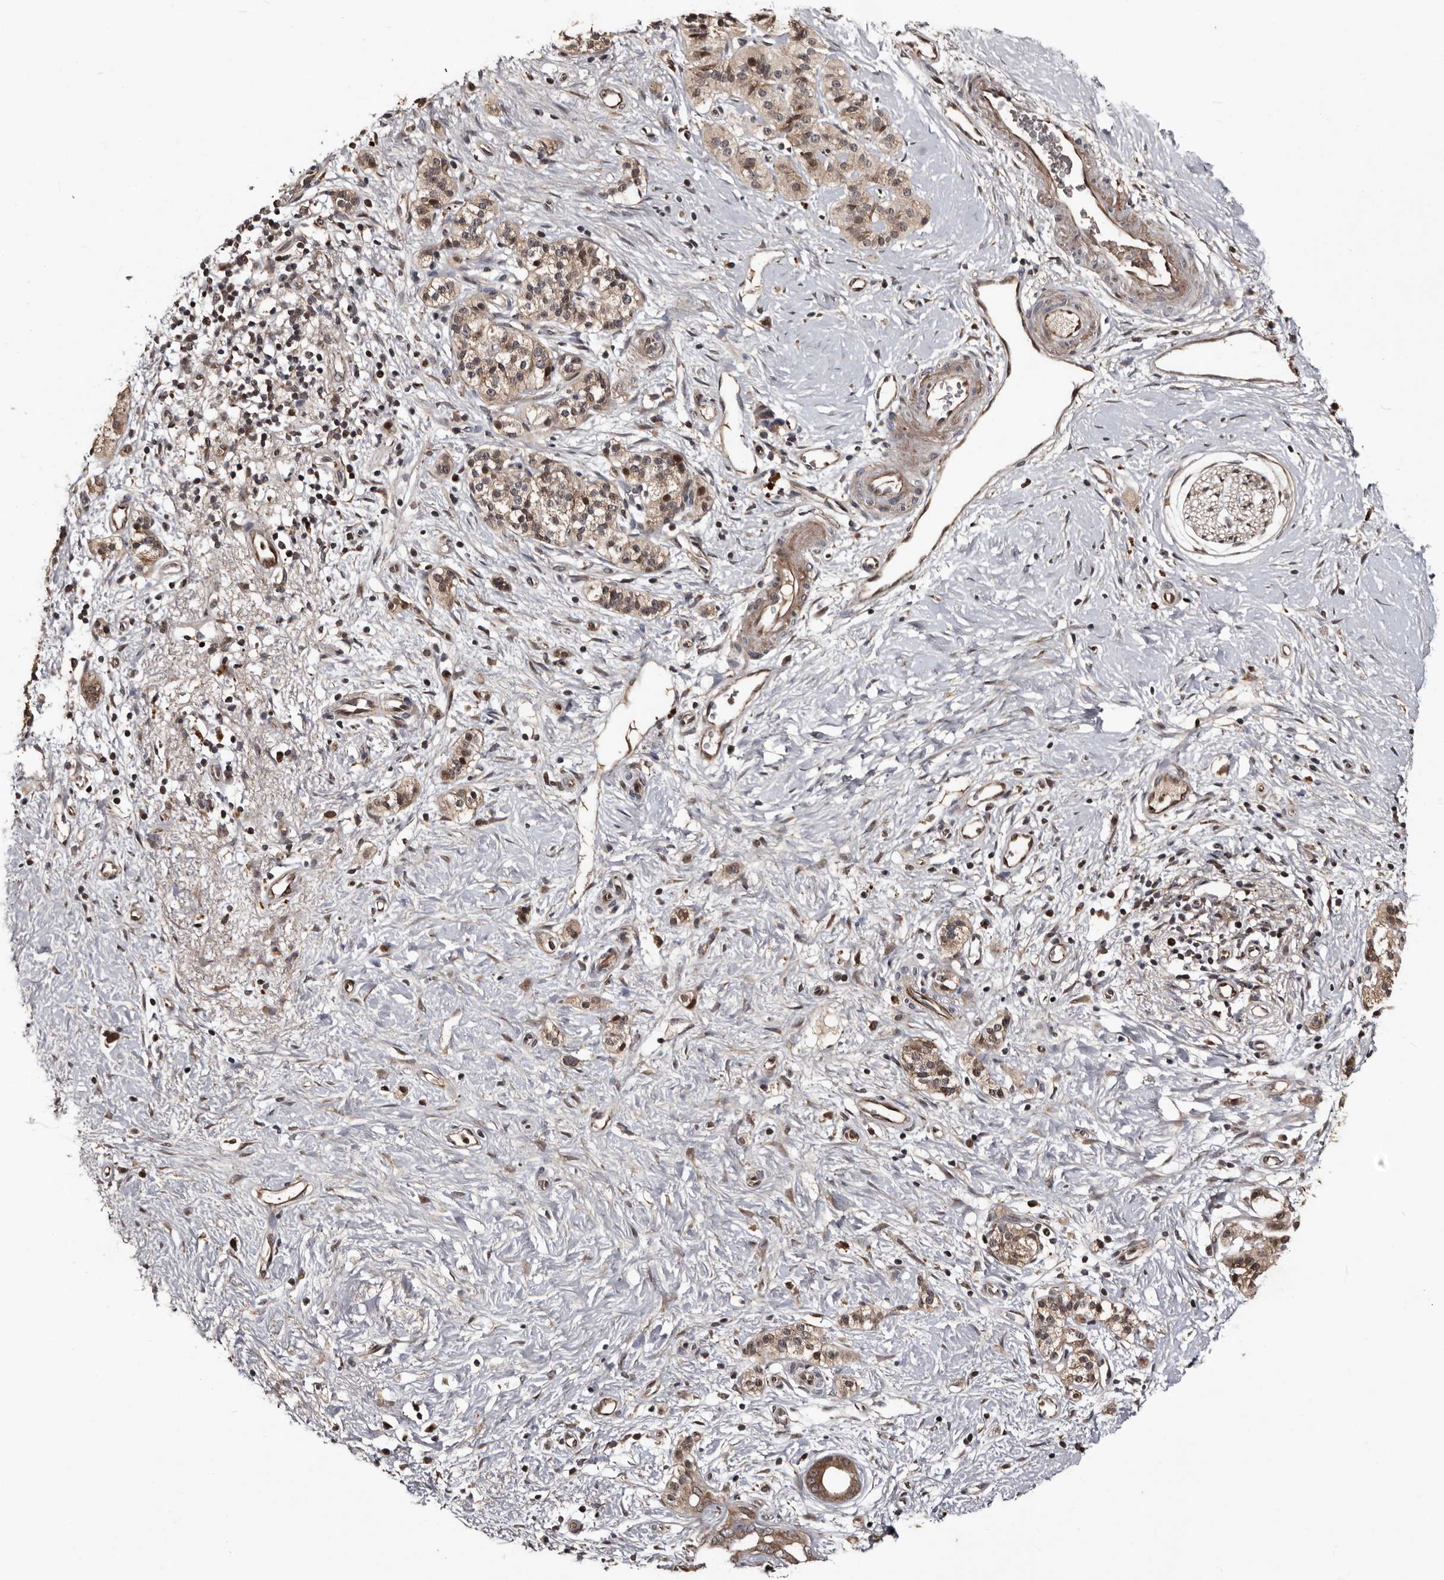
{"staining": {"intensity": "weak", "quantity": ">75%", "location": "cytoplasmic/membranous,nuclear"}, "tissue": "pancreatic cancer", "cell_type": "Tumor cells", "image_type": "cancer", "snomed": [{"axis": "morphology", "description": "Adenocarcinoma, NOS"}, {"axis": "topography", "description": "Pancreas"}], "caption": "Immunohistochemistry micrograph of neoplastic tissue: human pancreatic cancer (adenocarcinoma) stained using immunohistochemistry reveals low levels of weak protein expression localized specifically in the cytoplasmic/membranous and nuclear of tumor cells, appearing as a cytoplasmic/membranous and nuclear brown color.", "gene": "SERTAD4", "patient": {"sex": "male", "age": 50}}